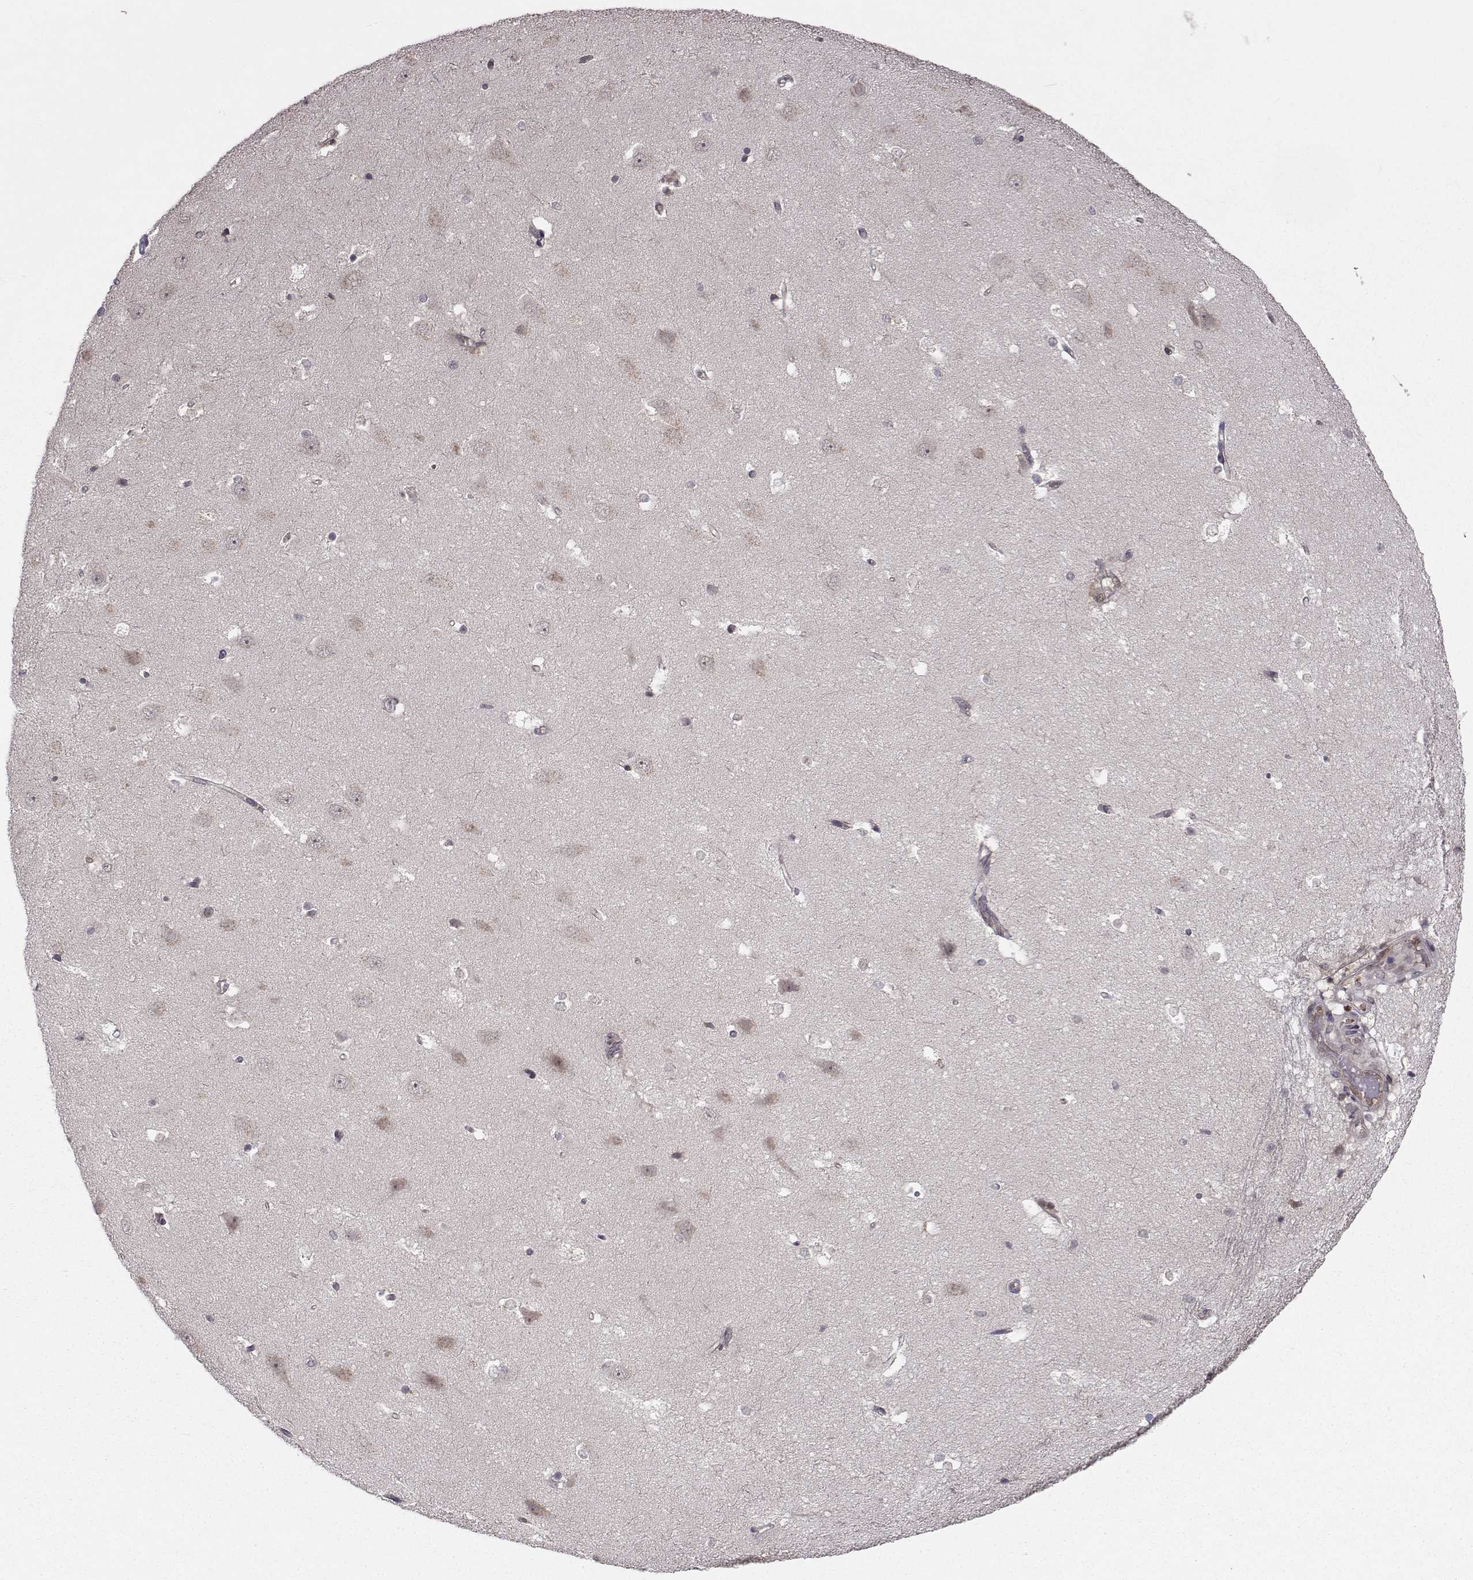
{"staining": {"intensity": "weak", "quantity": "<25%", "location": "nuclear"}, "tissue": "hippocampus", "cell_type": "Glial cells", "image_type": "normal", "snomed": [{"axis": "morphology", "description": "Normal tissue, NOS"}, {"axis": "topography", "description": "Hippocampus"}], "caption": "High power microscopy micrograph of an immunohistochemistry (IHC) micrograph of benign hippocampus, revealing no significant staining in glial cells.", "gene": "PKN2", "patient": {"sex": "male", "age": 44}}